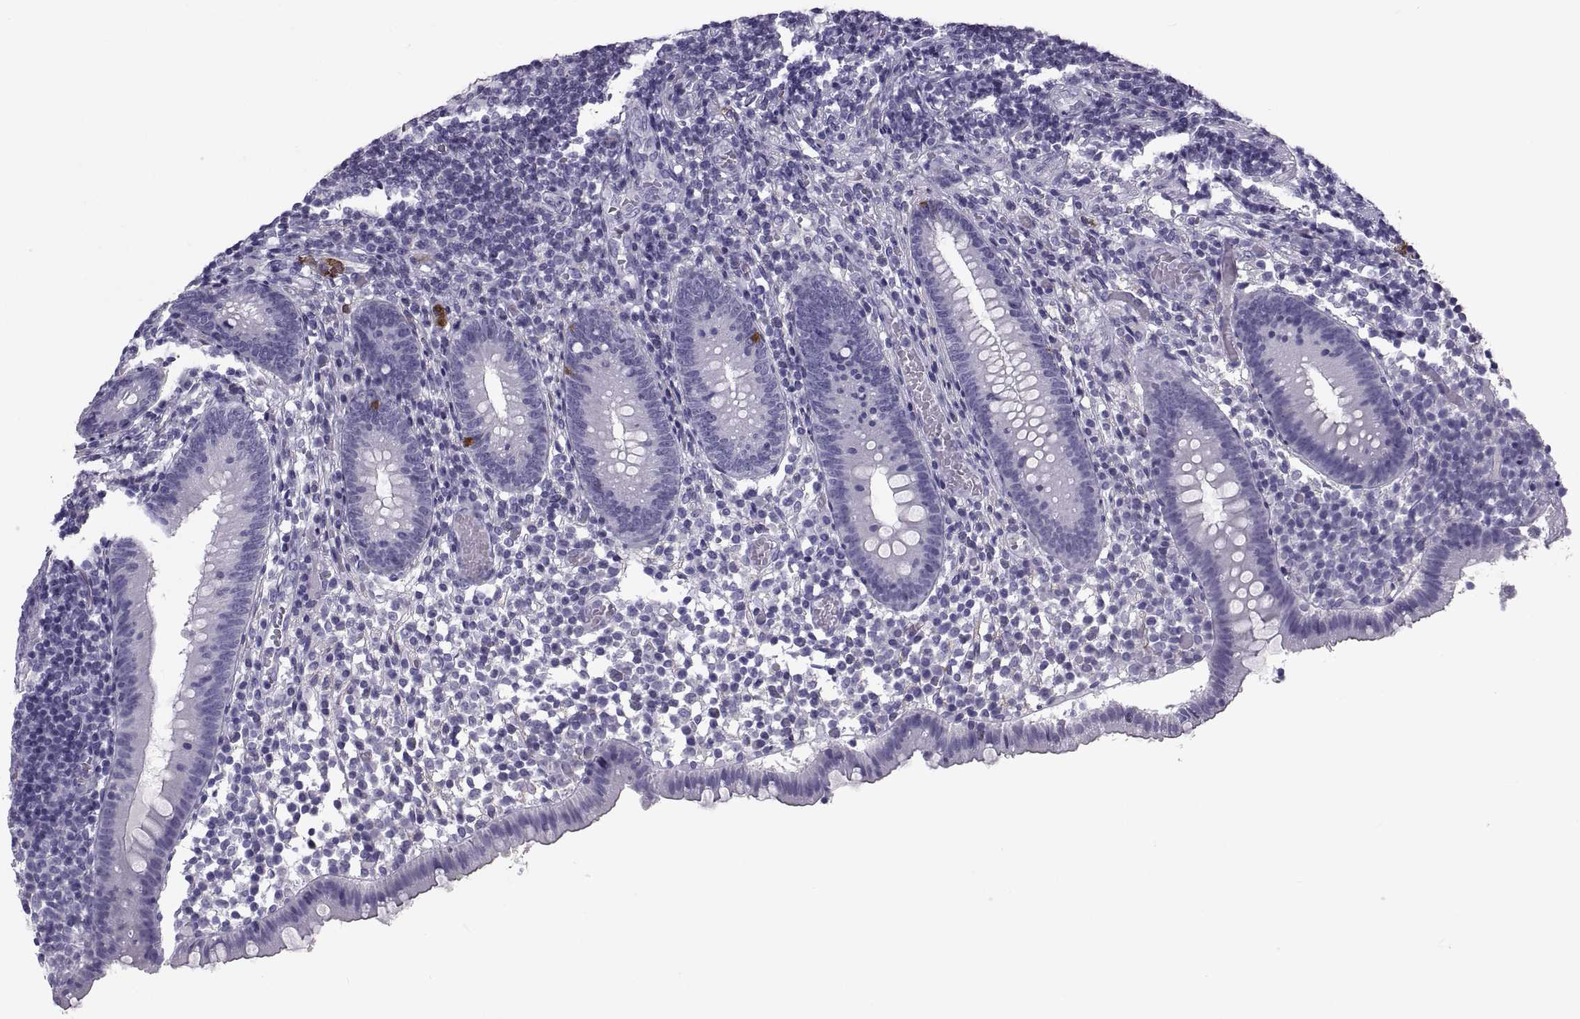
{"staining": {"intensity": "strong", "quantity": "<25%", "location": "cytoplasmic/membranous"}, "tissue": "appendix", "cell_type": "Glandular cells", "image_type": "normal", "snomed": [{"axis": "morphology", "description": "Normal tissue, NOS"}, {"axis": "topography", "description": "Appendix"}], "caption": "The micrograph shows immunohistochemical staining of normal appendix. There is strong cytoplasmic/membranous expression is appreciated in about <25% of glandular cells.", "gene": "PCSK1N", "patient": {"sex": "female", "age": 32}}